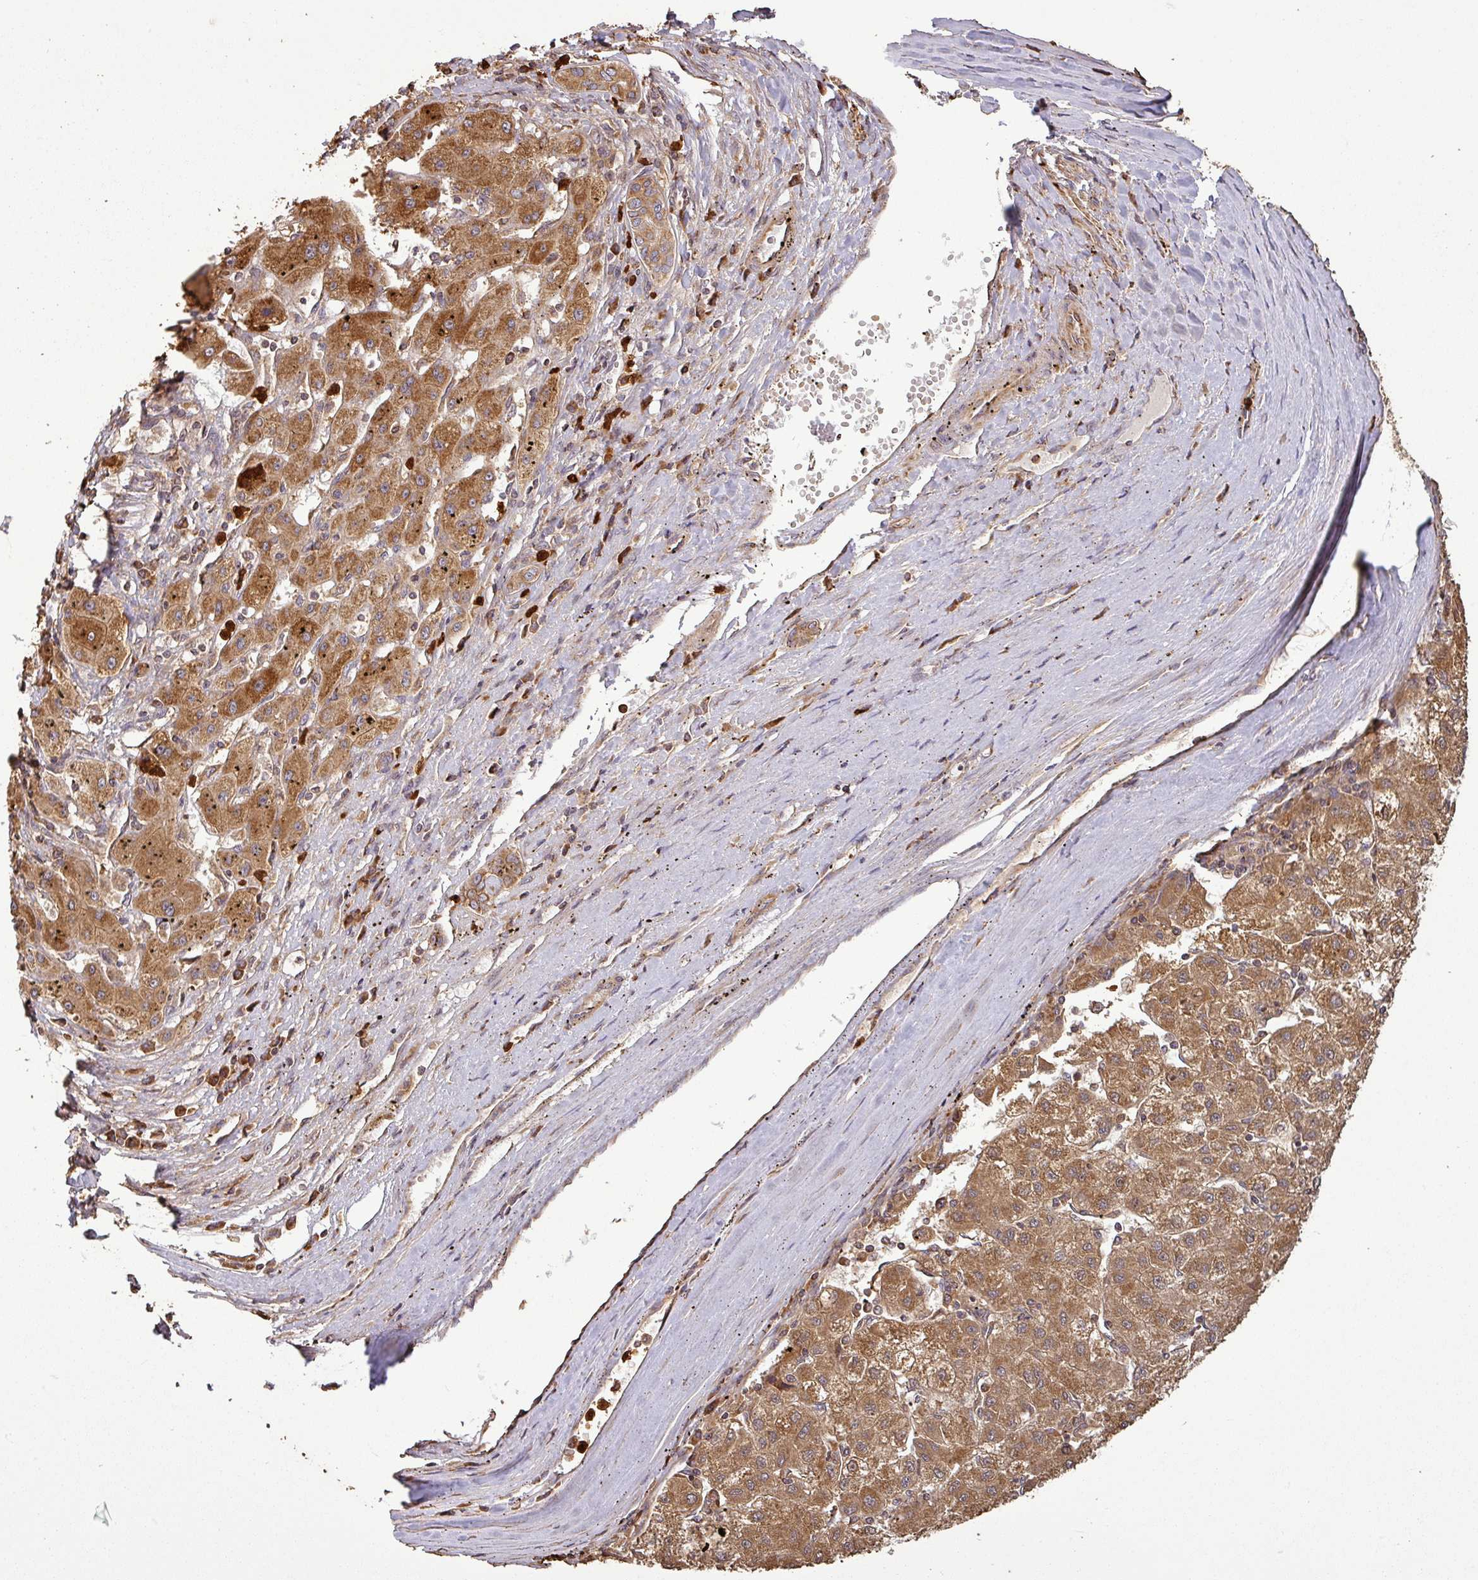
{"staining": {"intensity": "moderate", "quantity": ">75%", "location": "cytoplasmic/membranous"}, "tissue": "liver cancer", "cell_type": "Tumor cells", "image_type": "cancer", "snomed": [{"axis": "morphology", "description": "Carcinoma, Hepatocellular, NOS"}, {"axis": "topography", "description": "Liver"}], "caption": "A photomicrograph showing moderate cytoplasmic/membranous expression in approximately >75% of tumor cells in liver hepatocellular carcinoma, as visualized by brown immunohistochemical staining.", "gene": "PLEKHM1", "patient": {"sex": "male", "age": 72}}